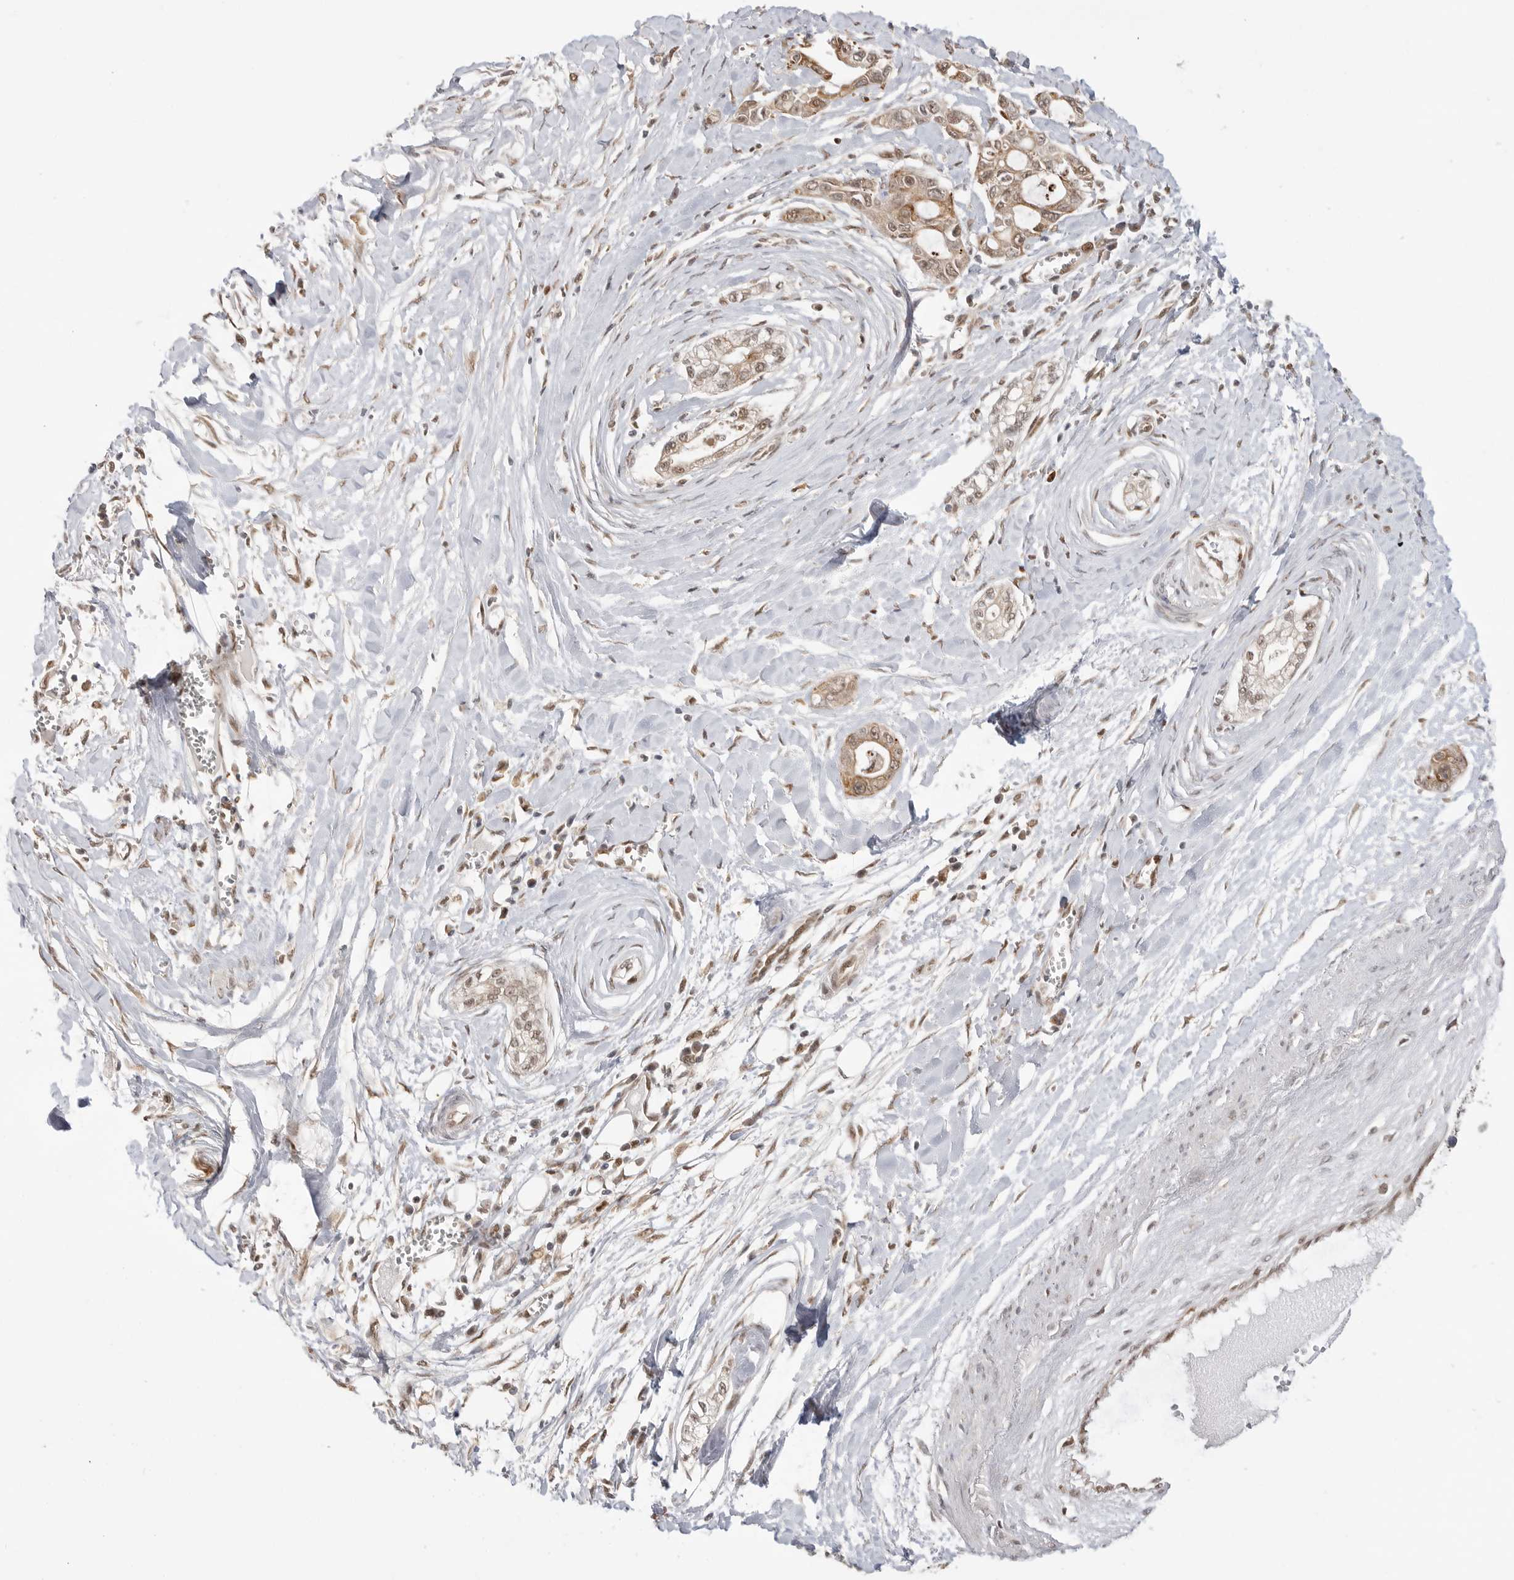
{"staining": {"intensity": "moderate", "quantity": ">75%", "location": "cytoplasmic/membranous"}, "tissue": "pancreatic cancer", "cell_type": "Tumor cells", "image_type": "cancer", "snomed": [{"axis": "morphology", "description": "Adenocarcinoma, NOS"}, {"axis": "topography", "description": "Pancreas"}], "caption": "Immunohistochemistry (IHC) (DAB (3,3'-diaminobenzidine)) staining of human adenocarcinoma (pancreatic) shows moderate cytoplasmic/membranous protein positivity in about >75% of tumor cells.", "gene": "ALKAL1", "patient": {"sex": "male", "age": 68}}